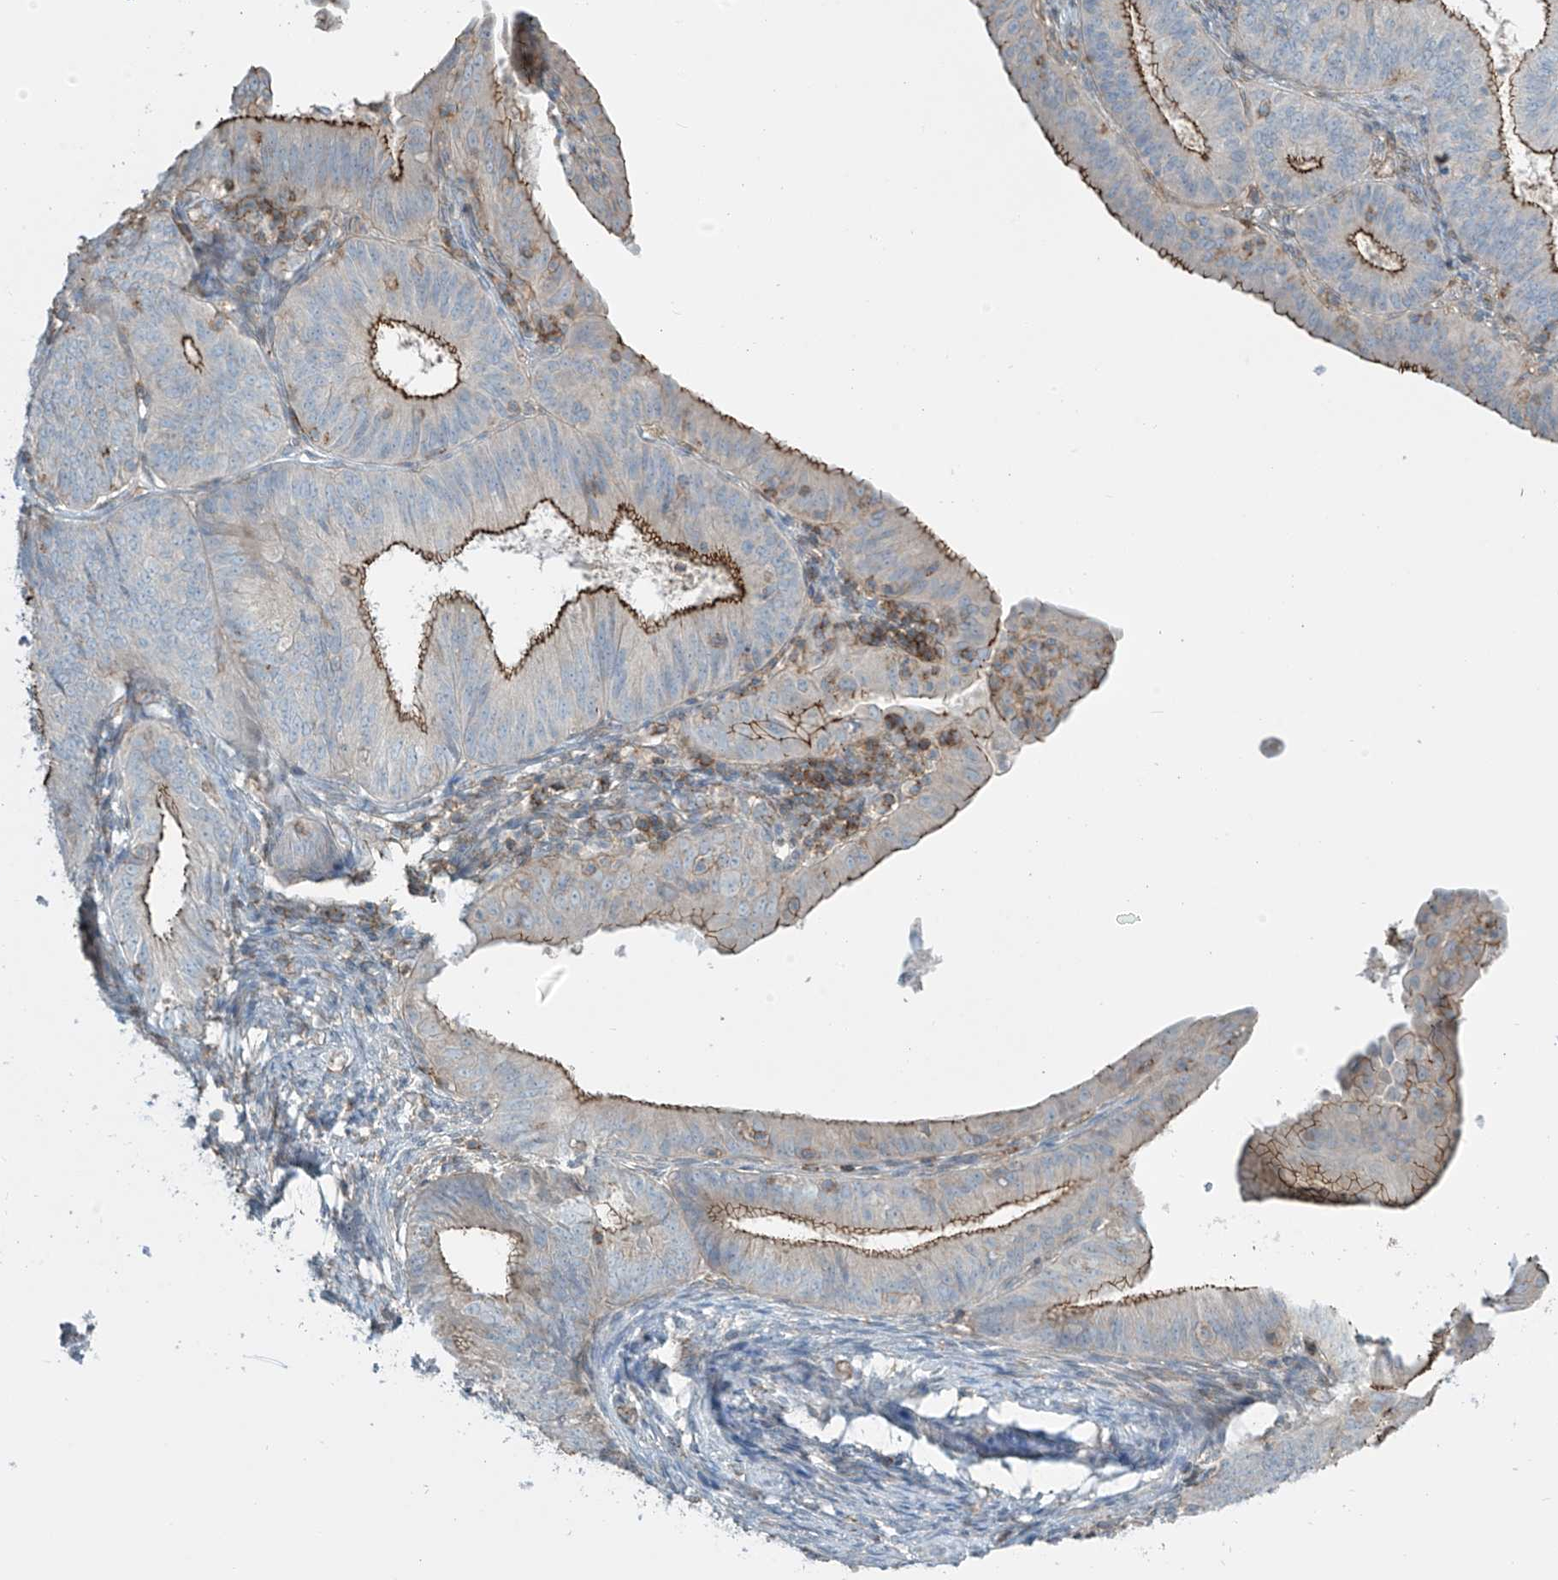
{"staining": {"intensity": "strong", "quantity": ">75%", "location": "cytoplasmic/membranous"}, "tissue": "endometrial cancer", "cell_type": "Tumor cells", "image_type": "cancer", "snomed": [{"axis": "morphology", "description": "Adenocarcinoma, NOS"}, {"axis": "topography", "description": "Endometrium"}], "caption": "IHC micrograph of human adenocarcinoma (endometrial) stained for a protein (brown), which demonstrates high levels of strong cytoplasmic/membranous staining in about >75% of tumor cells.", "gene": "SLC9A2", "patient": {"sex": "female", "age": 51}}